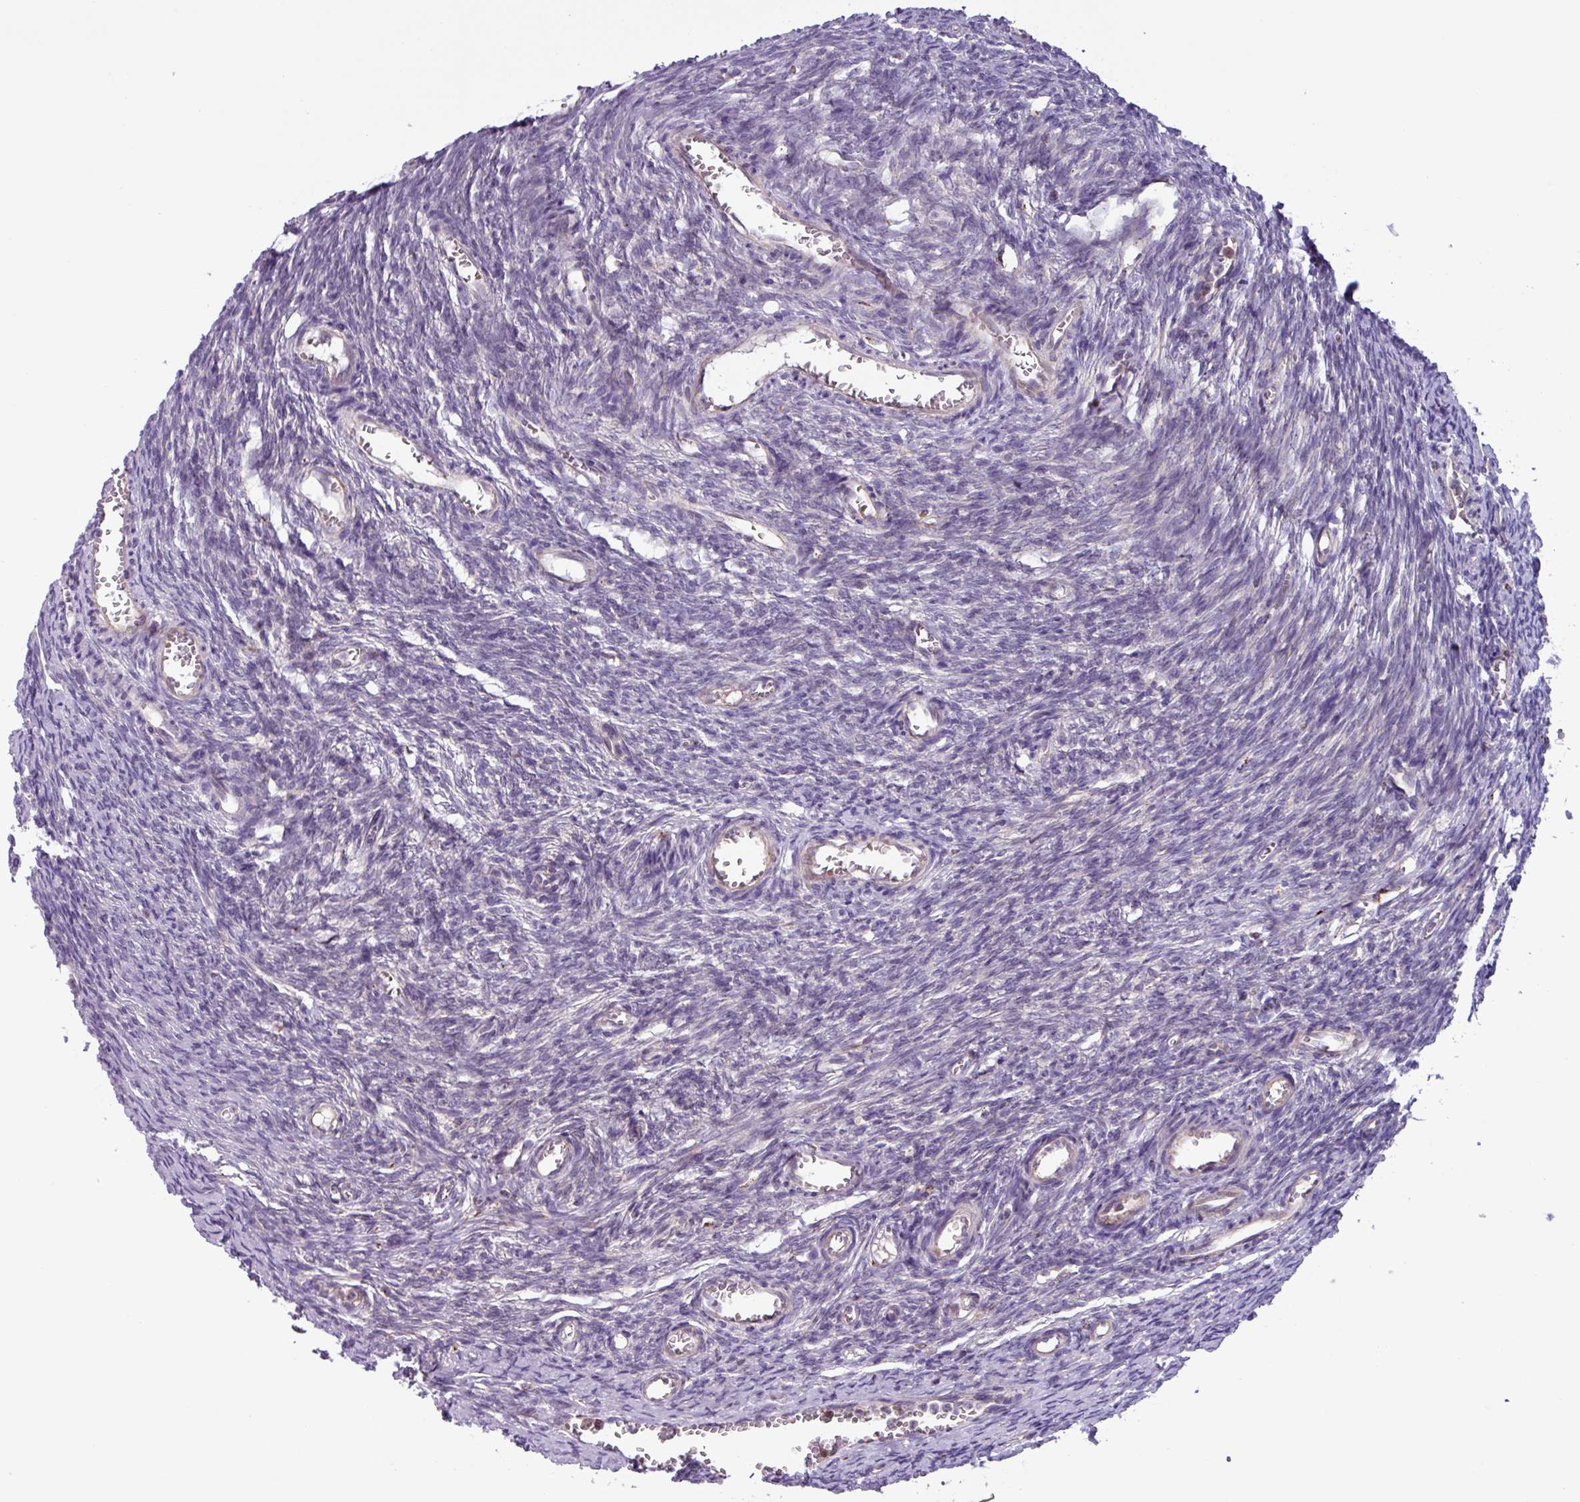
{"staining": {"intensity": "negative", "quantity": "none", "location": "none"}, "tissue": "ovary", "cell_type": "Ovarian stroma cells", "image_type": "normal", "snomed": [{"axis": "morphology", "description": "Normal tissue, NOS"}, {"axis": "topography", "description": "Ovary"}], "caption": "This is an IHC histopathology image of unremarkable human ovary. There is no expression in ovarian stroma cells.", "gene": "AKIRIN1", "patient": {"sex": "female", "age": 44}}